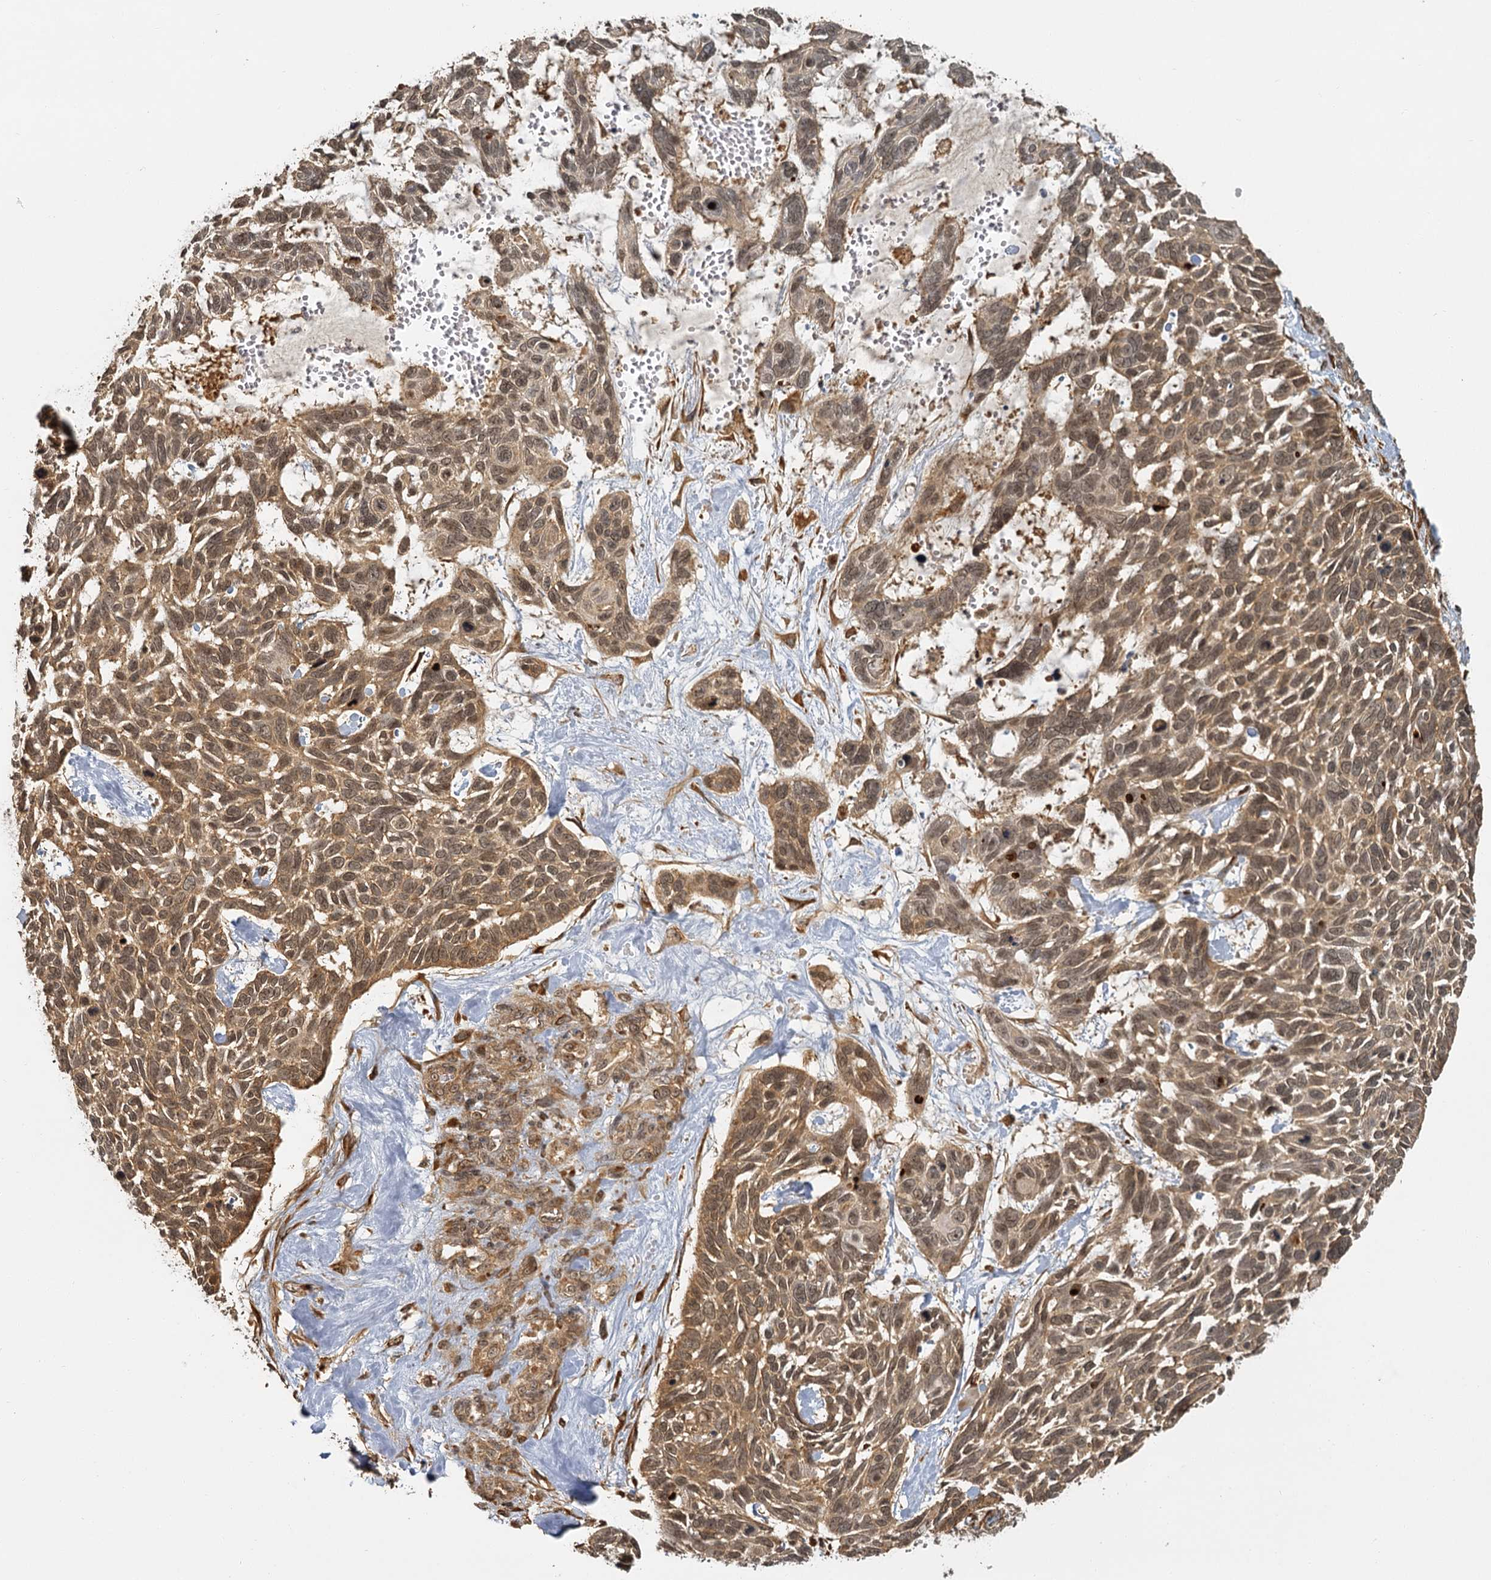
{"staining": {"intensity": "moderate", "quantity": ">75%", "location": "cytoplasmic/membranous,nuclear"}, "tissue": "skin cancer", "cell_type": "Tumor cells", "image_type": "cancer", "snomed": [{"axis": "morphology", "description": "Basal cell carcinoma"}, {"axis": "topography", "description": "Skin"}], "caption": "Immunohistochemistry (IHC) (DAB (3,3'-diaminobenzidine)) staining of human skin cancer demonstrates moderate cytoplasmic/membranous and nuclear protein staining in approximately >75% of tumor cells.", "gene": "ZNF549", "patient": {"sex": "male", "age": 88}}